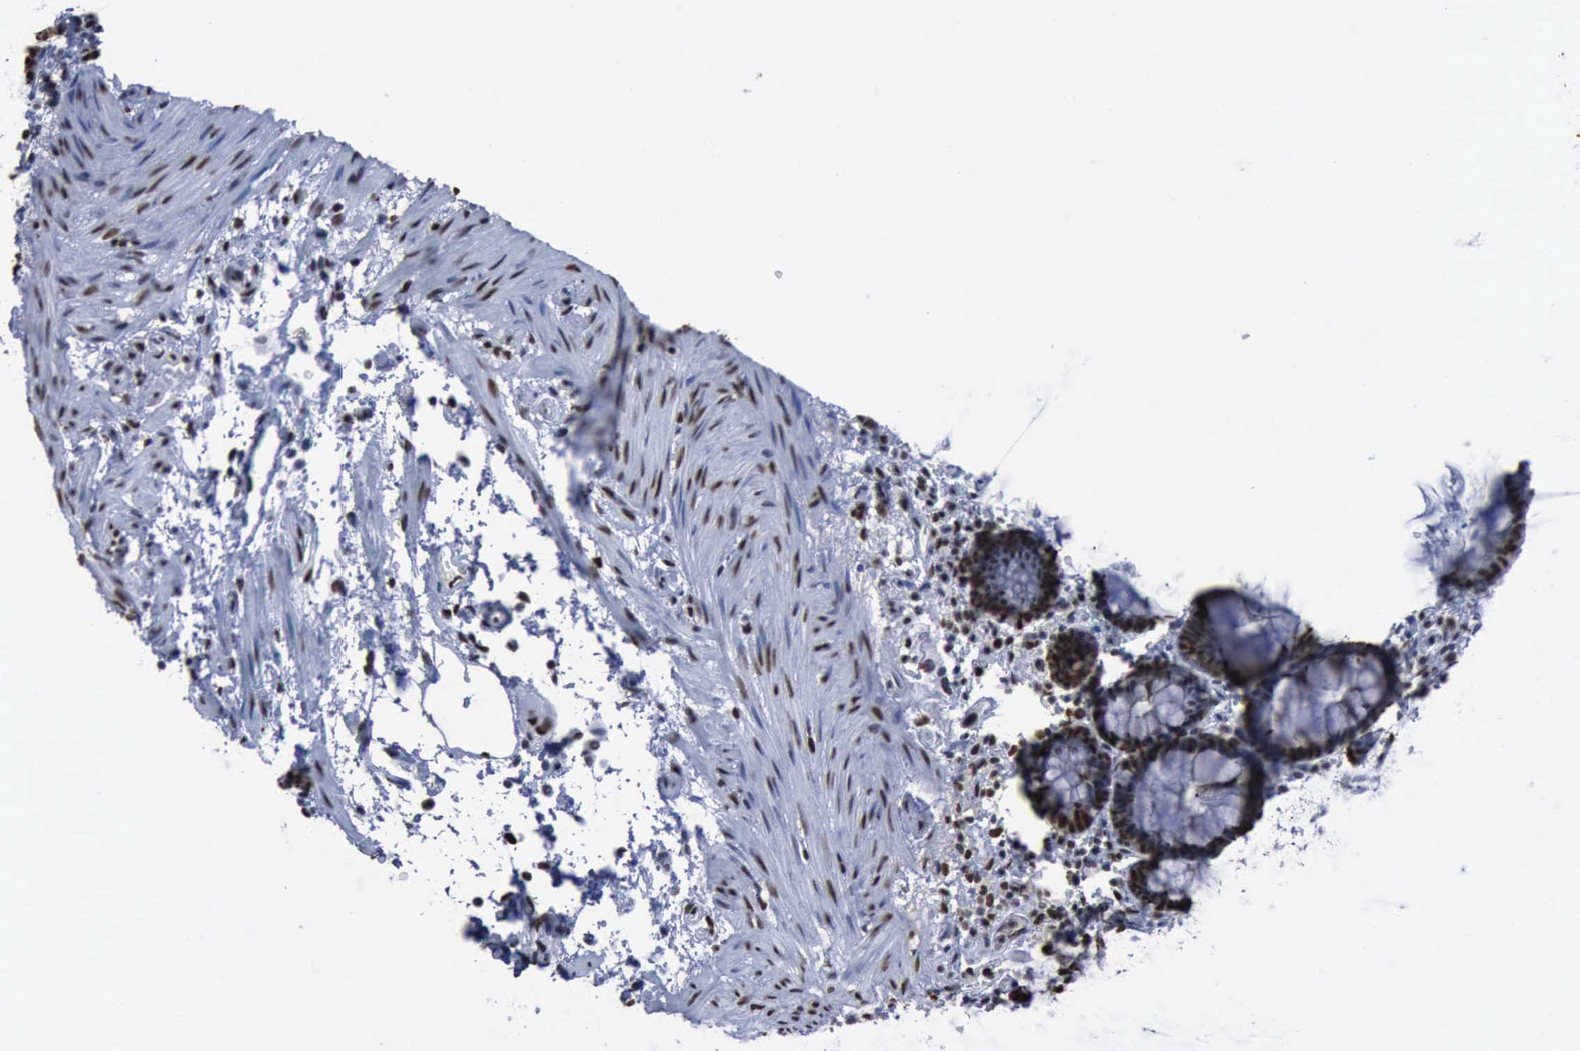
{"staining": {"intensity": "moderate", "quantity": "25%-75%", "location": "nuclear"}, "tissue": "rectum", "cell_type": "Glandular cells", "image_type": "normal", "snomed": [{"axis": "morphology", "description": "Normal tissue, NOS"}, {"axis": "topography", "description": "Rectum"}], "caption": "The immunohistochemical stain highlights moderate nuclear staining in glandular cells of unremarkable rectum.", "gene": "PCNA", "patient": {"sex": "male", "age": 92}}